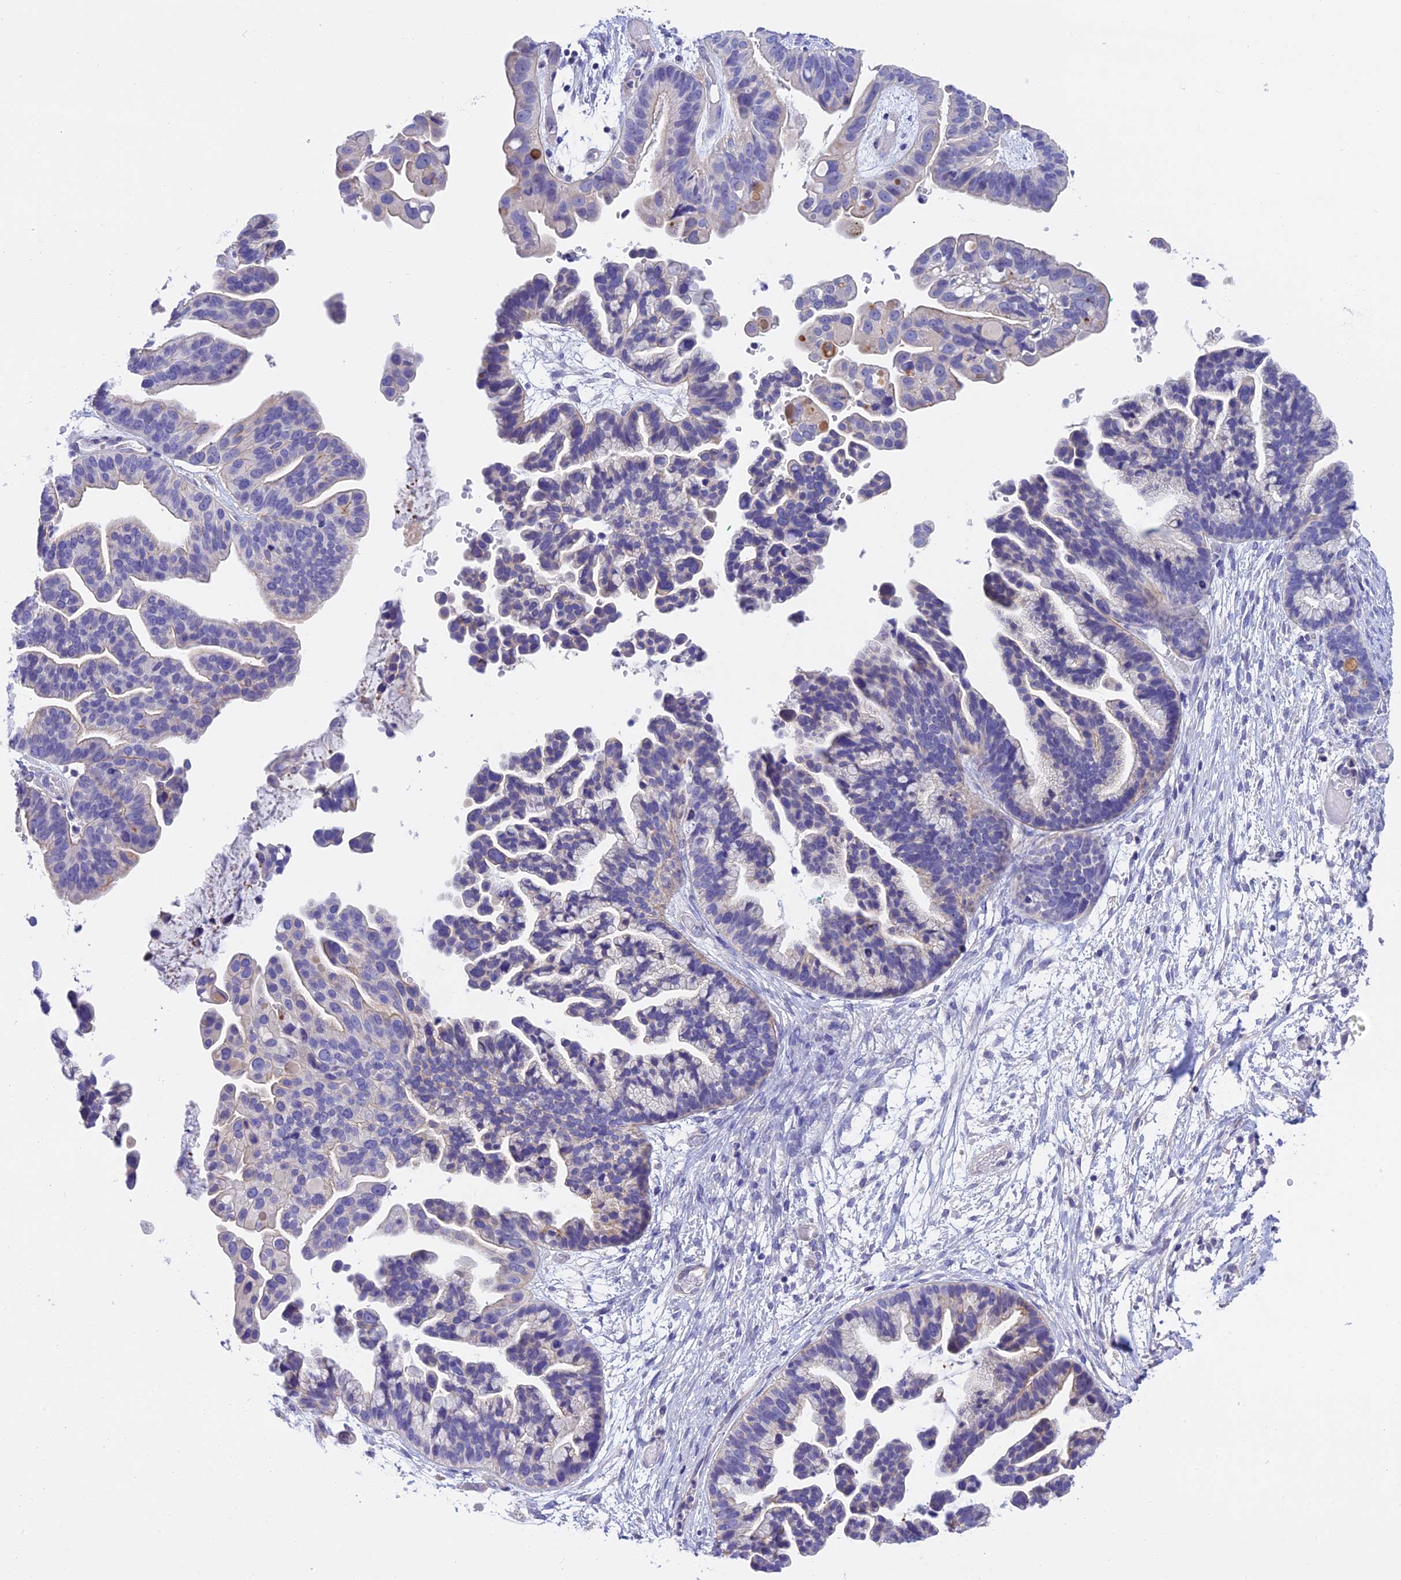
{"staining": {"intensity": "moderate", "quantity": "<25%", "location": "cytoplasmic/membranous"}, "tissue": "ovarian cancer", "cell_type": "Tumor cells", "image_type": "cancer", "snomed": [{"axis": "morphology", "description": "Cystadenocarcinoma, serous, NOS"}, {"axis": "topography", "description": "Ovary"}], "caption": "Tumor cells exhibit low levels of moderate cytoplasmic/membranous staining in about <25% of cells in human ovarian cancer.", "gene": "C17orf67", "patient": {"sex": "female", "age": 56}}